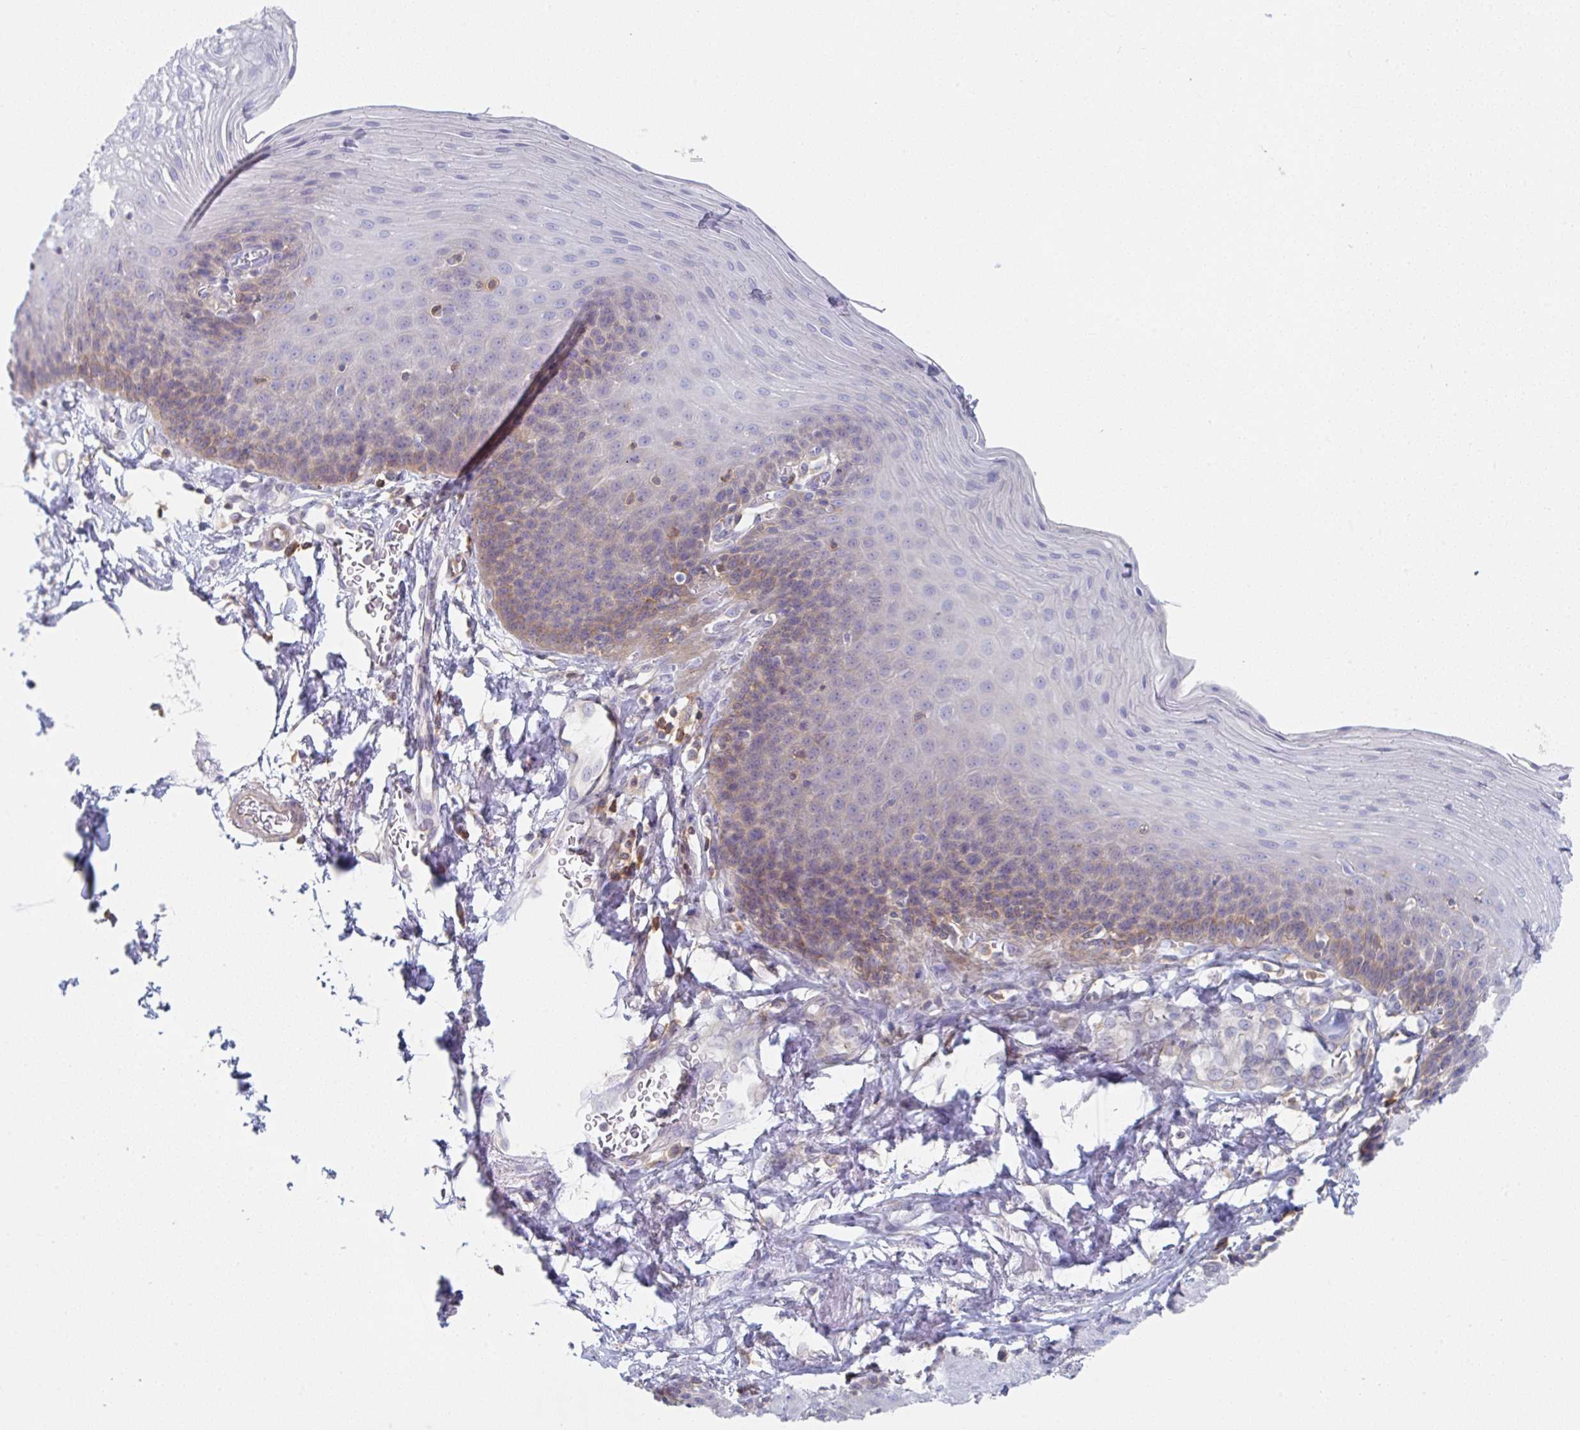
{"staining": {"intensity": "moderate", "quantity": "<25%", "location": "cytoplasmic/membranous"}, "tissue": "esophagus", "cell_type": "Squamous epithelial cells", "image_type": "normal", "snomed": [{"axis": "morphology", "description": "Normal tissue, NOS"}, {"axis": "topography", "description": "Esophagus"}], "caption": "High-power microscopy captured an immunohistochemistry (IHC) photomicrograph of unremarkable esophagus, revealing moderate cytoplasmic/membranous expression in about <25% of squamous epithelial cells.", "gene": "AMPD2", "patient": {"sex": "female", "age": 81}}